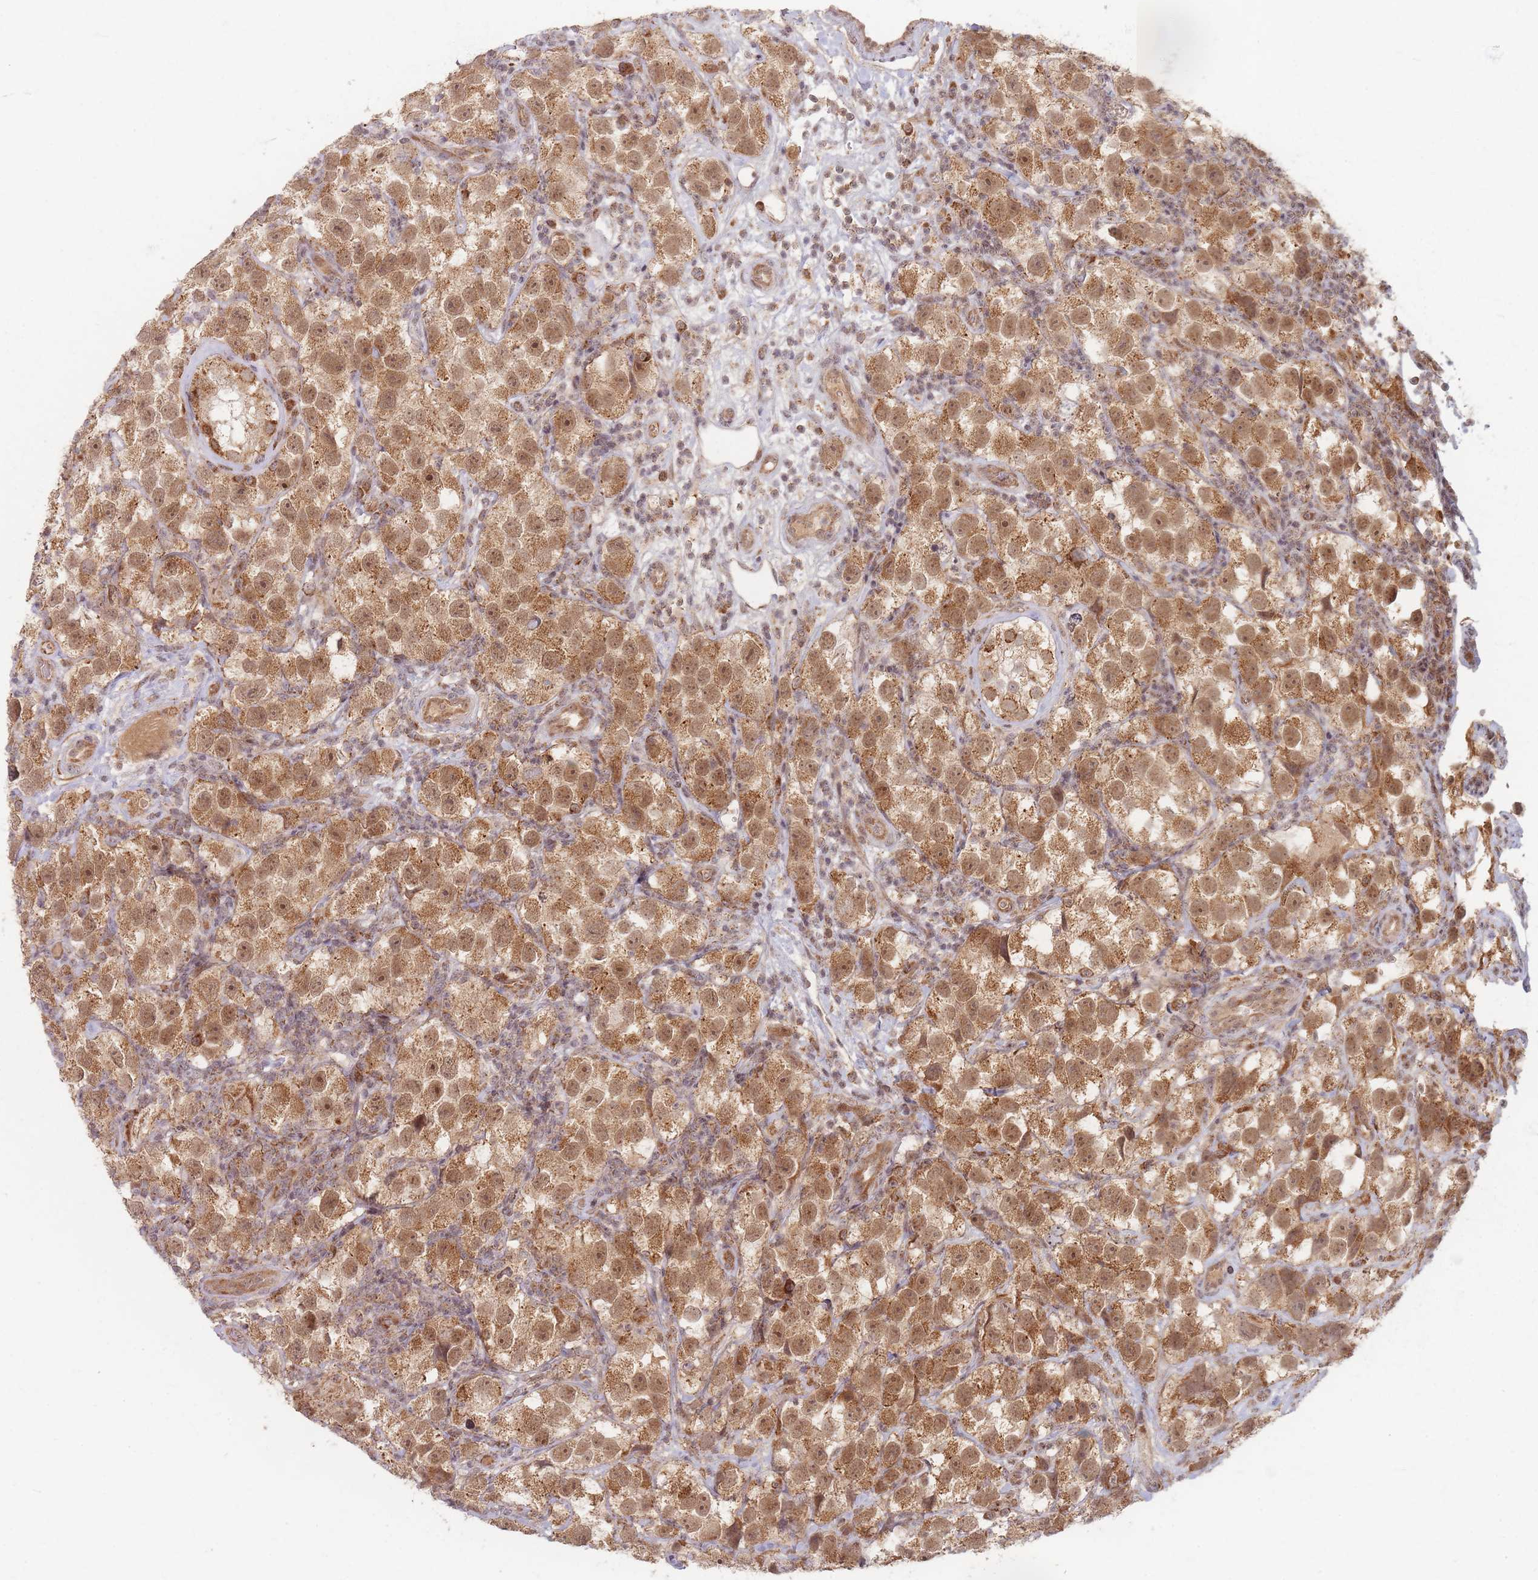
{"staining": {"intensity": "moderate", "quantity": ">75%", "location": "cytoplasmic/membranous,nuclear"}, "tissue": "testis cancer", "cell_type": "Tumor cells", "image_type": "cancer", "snomed": [{"axis": "morphology", "description": "Seminoma, NOS"}, {"axis": "topography", "description": "Testis"}], "caption": "High-power microscopy captured an immunohistochemistry photomicrograph of testis cancer (seminoma), revealing moderate cytoplasmic/membranous and nuclear staining in approximately >75% of tumor cells. Using DAB (3,3'-diaminobenzidine) (brown) and hematoxylin (blue) stains, captured at high magnification using brightfield microscopy.", "gene": "RADX", "patient": {"sex": "male", "age": 26}}